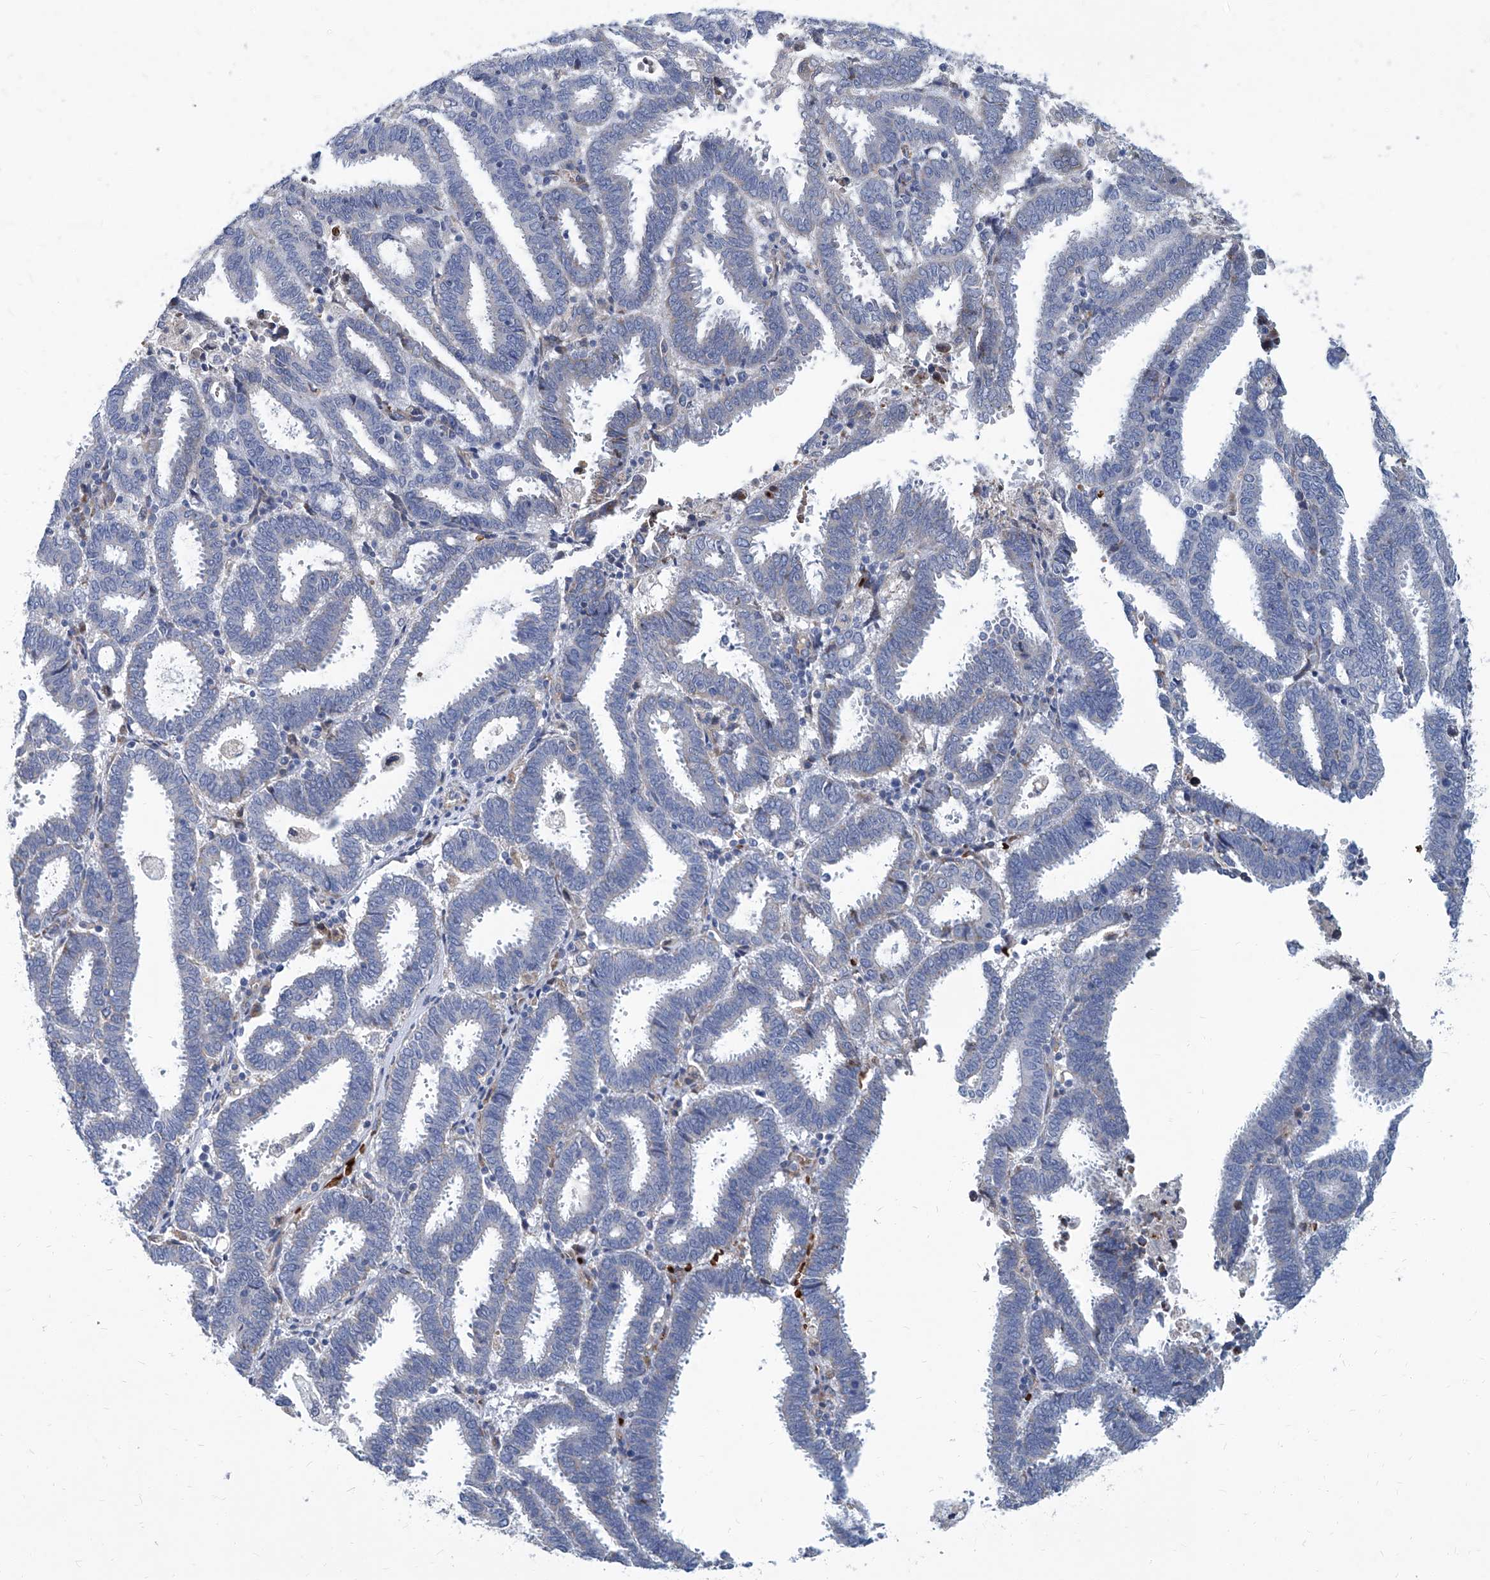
{"staining": {"intensity": "negative", "quantity": "none", "location": "none"}, "tissue": "endometrial cancer", "cell_type": "Tumor cells", "image_type": "cancer", "snomed": [{"axis": "morphology", "description": "Adenocarcinoma, NOS"}, {"axis": "topography", "description": "Uterus"}], "caption": "IHC histopathology image of neoplastic tissue: adenocarcinoma (endometrial) stained with DAB exhibits no significant protein expression in tumor cells.", "gene": "FPR2", "patient": {"sex": "female", "age": 83}}